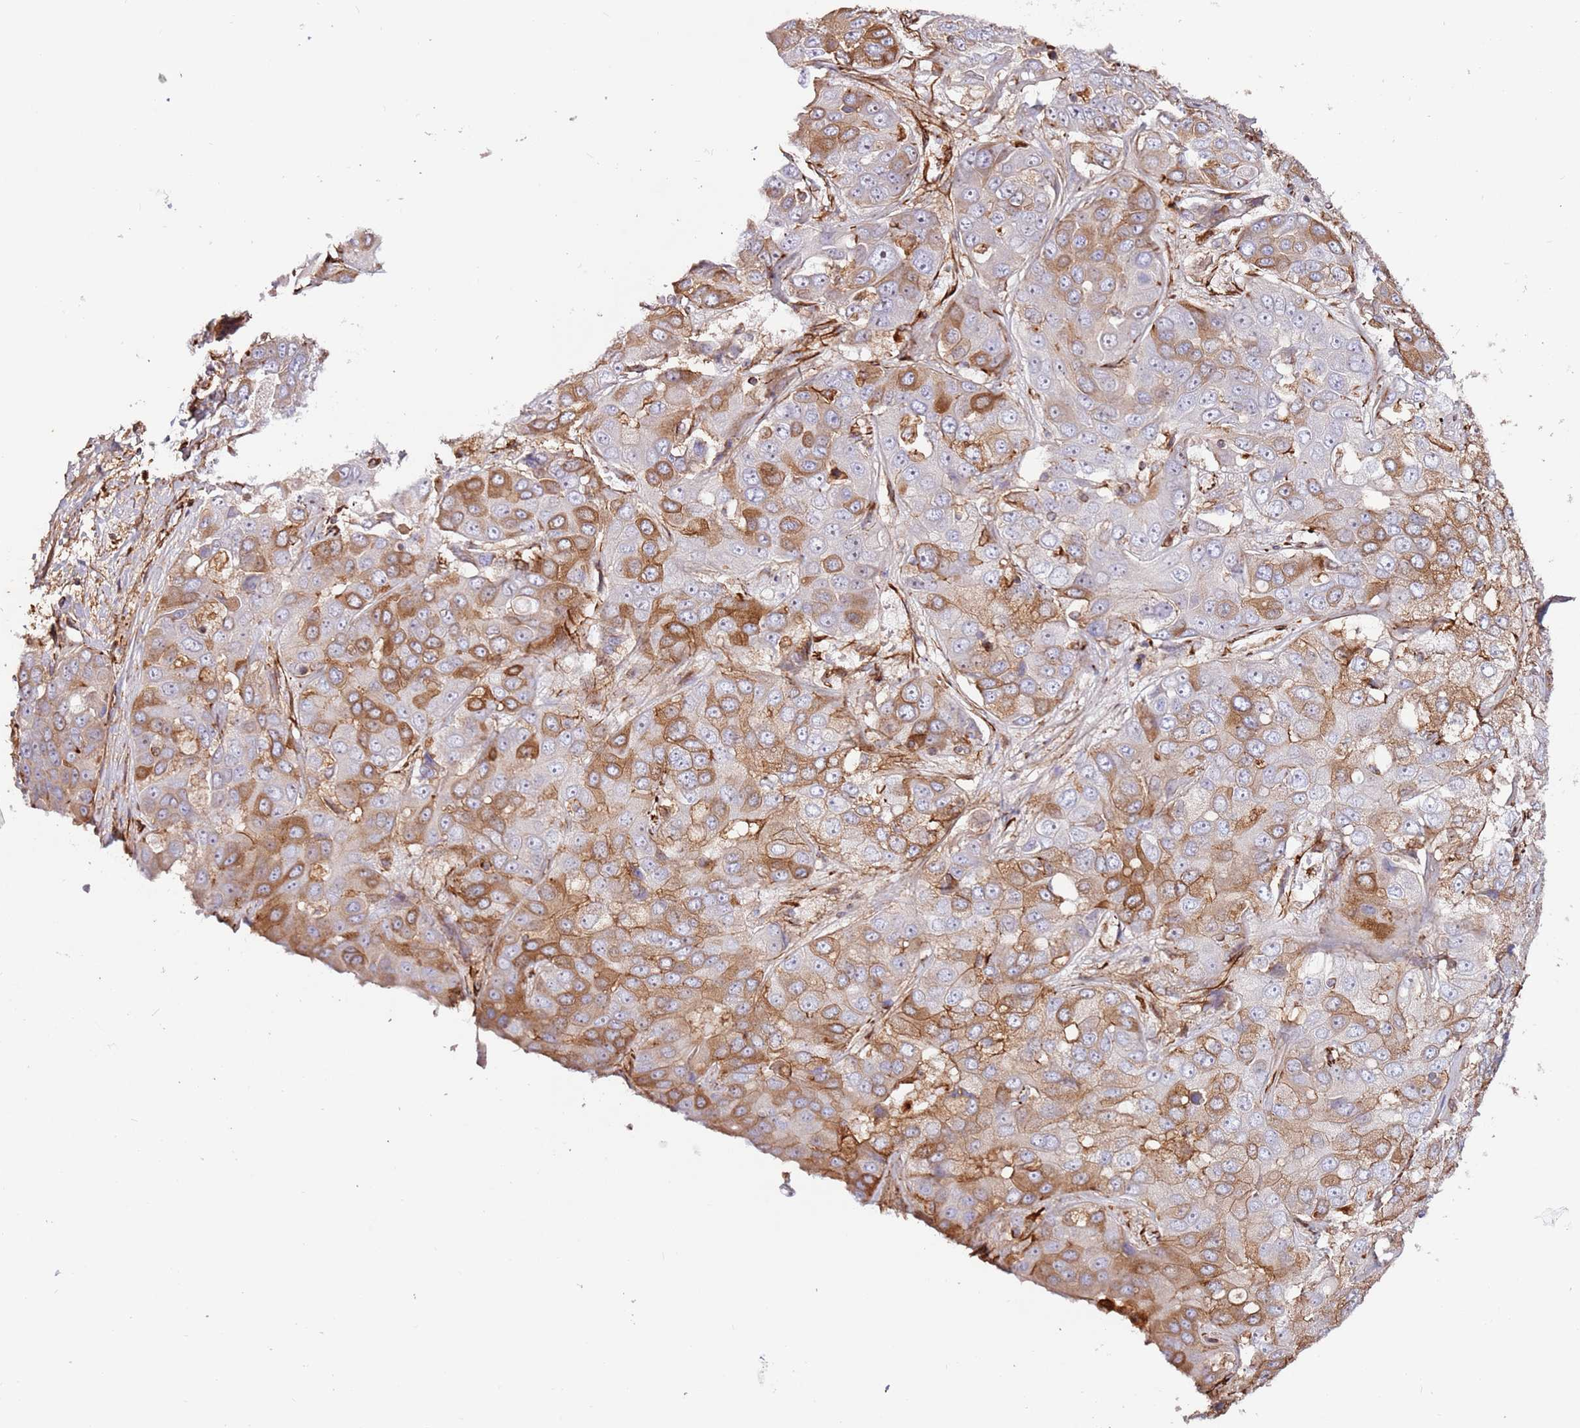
{"staining": {"intensity": "moderate", "quantity": "25%-75%", "location": "cytoplasmic/membranous"}, "tissue": "liver cancer", "cell_type": "Tumor cells", "image_type": "cancer", "snomed": [{"axis": "morphology", "description": "Cholangiocarcinoma"}, {"axis": "topography", "description": "Liver"}], "caption": "A brown stain labels moderate cytoplasmic/membranous expression of a protein in liver cancer (cholangiocarcinoma) tumor cells.", "gene": "MRGPRE", "patient": {"sex": "female", "age": 52}}